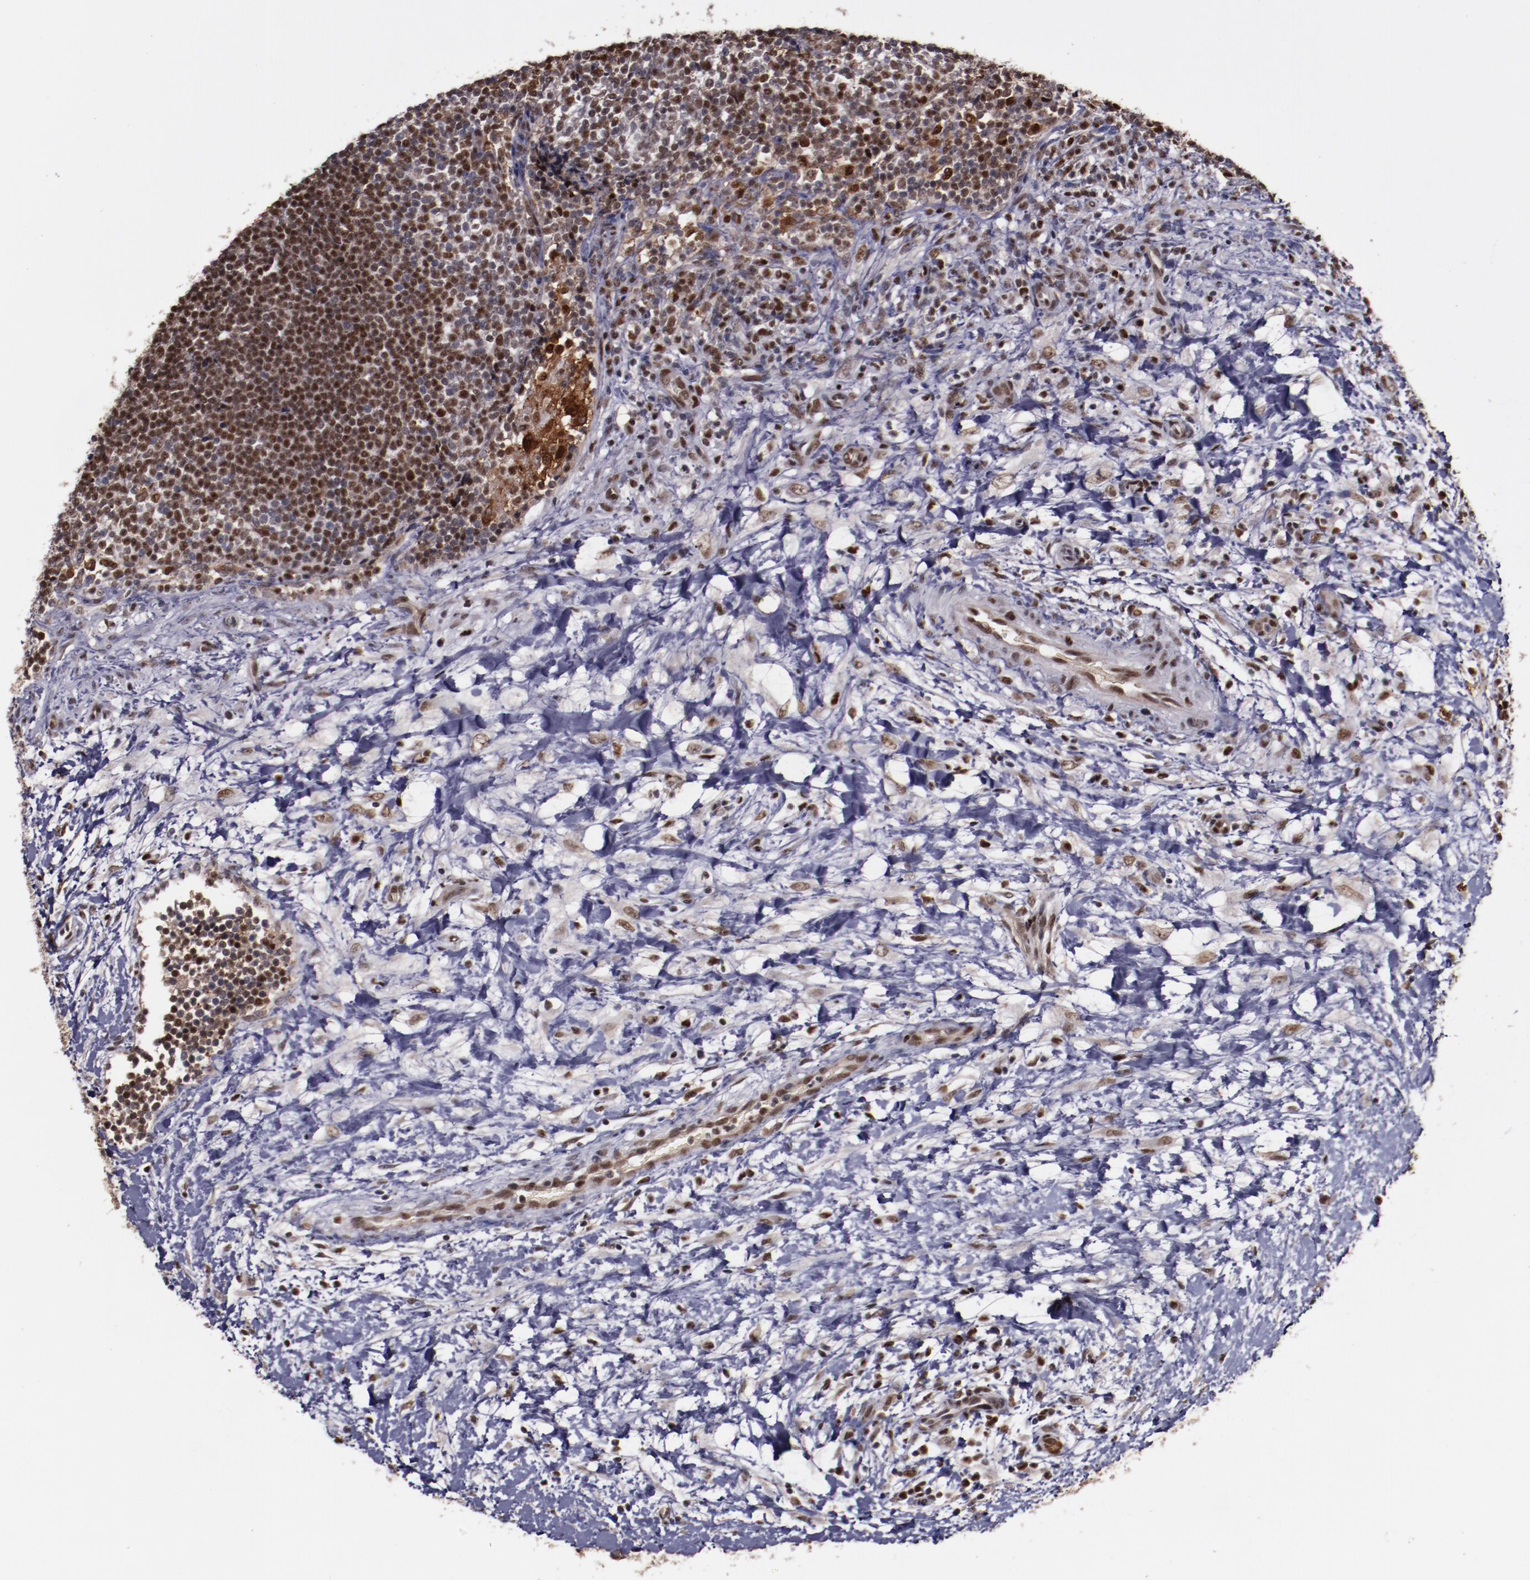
{"staining": {"intensity": "strong", "quantity": "25%-75%", "location": "nuclear"}, "tissue": "lymphoma", "cell_type": "Tumor cells", "image_type": "cancer", "snomed": [{"axis": "morphology", "description": "Malignant lymphoma, non-Hodgkin's type, Low grade"}, {"axis": "topography", "description": "Lymph node"}], "caption": "Protein staining of low-grade malignant lymphoma, non-Hodgkin's type tissue demonstrates strong nuclear staining in about 25%-75% of tumor cells.", "gene": "CHEK2", "patient": {"sex": "female", "age": 76}}